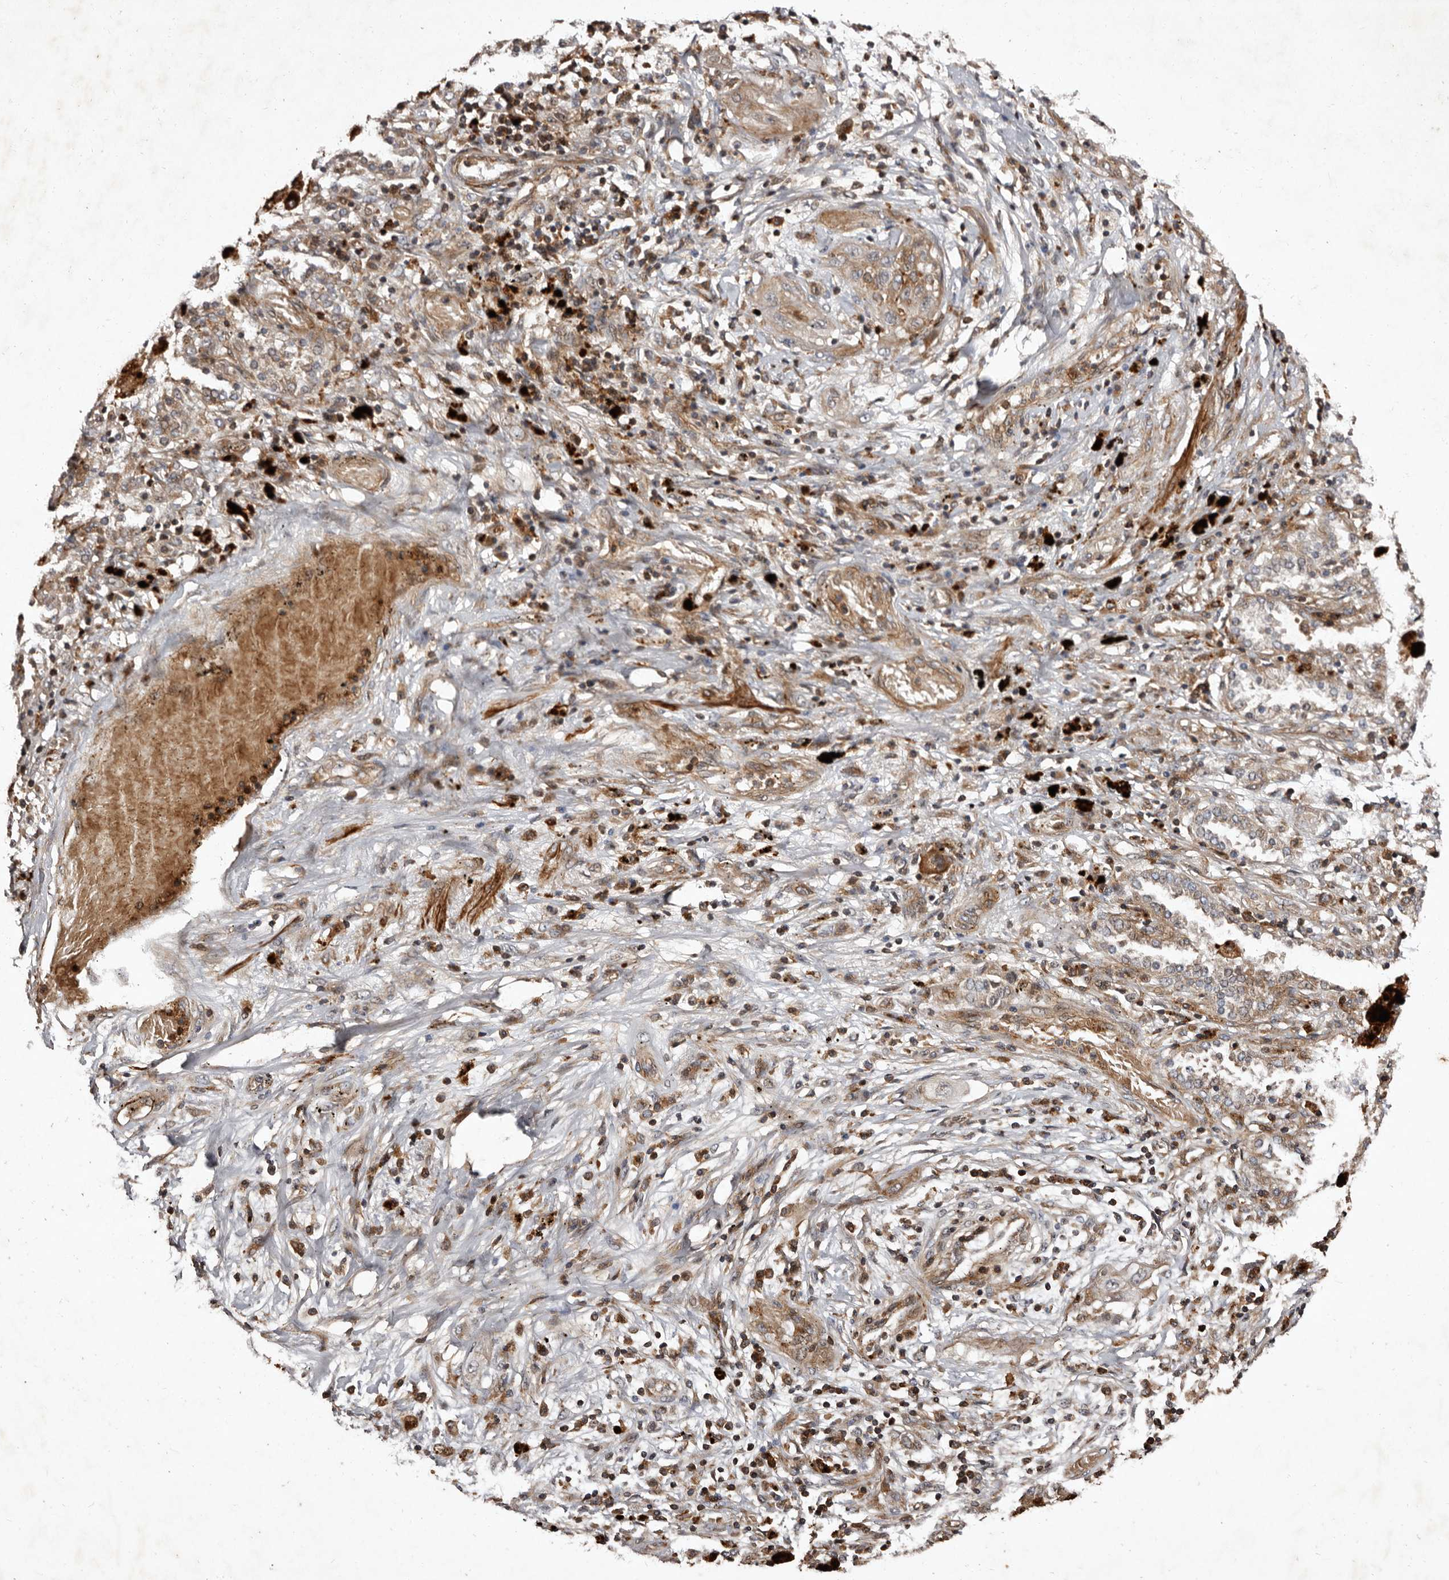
{"staining": {"intensity": "moderate", "quantity": ">75%", "location": "cytoplasmic/membranous"}, "tissue": "lung cancer", "cell_type": "Tumor cells", "image_type": "cancer", "snomed": [{"axis": "morphology", "description": "Squamous cell carcinoma, NOS"}, {"axis": "topography", "description": "Lung"}], "caption": "IHC of lung cancer (squamous cell carcinoma) reveals medium levels of moderate cytoplasmic/membranous expression in approximately >75% of tumor cells.", "gene": "PRKD3", "patient": {"sex": "female", "age": 47}}